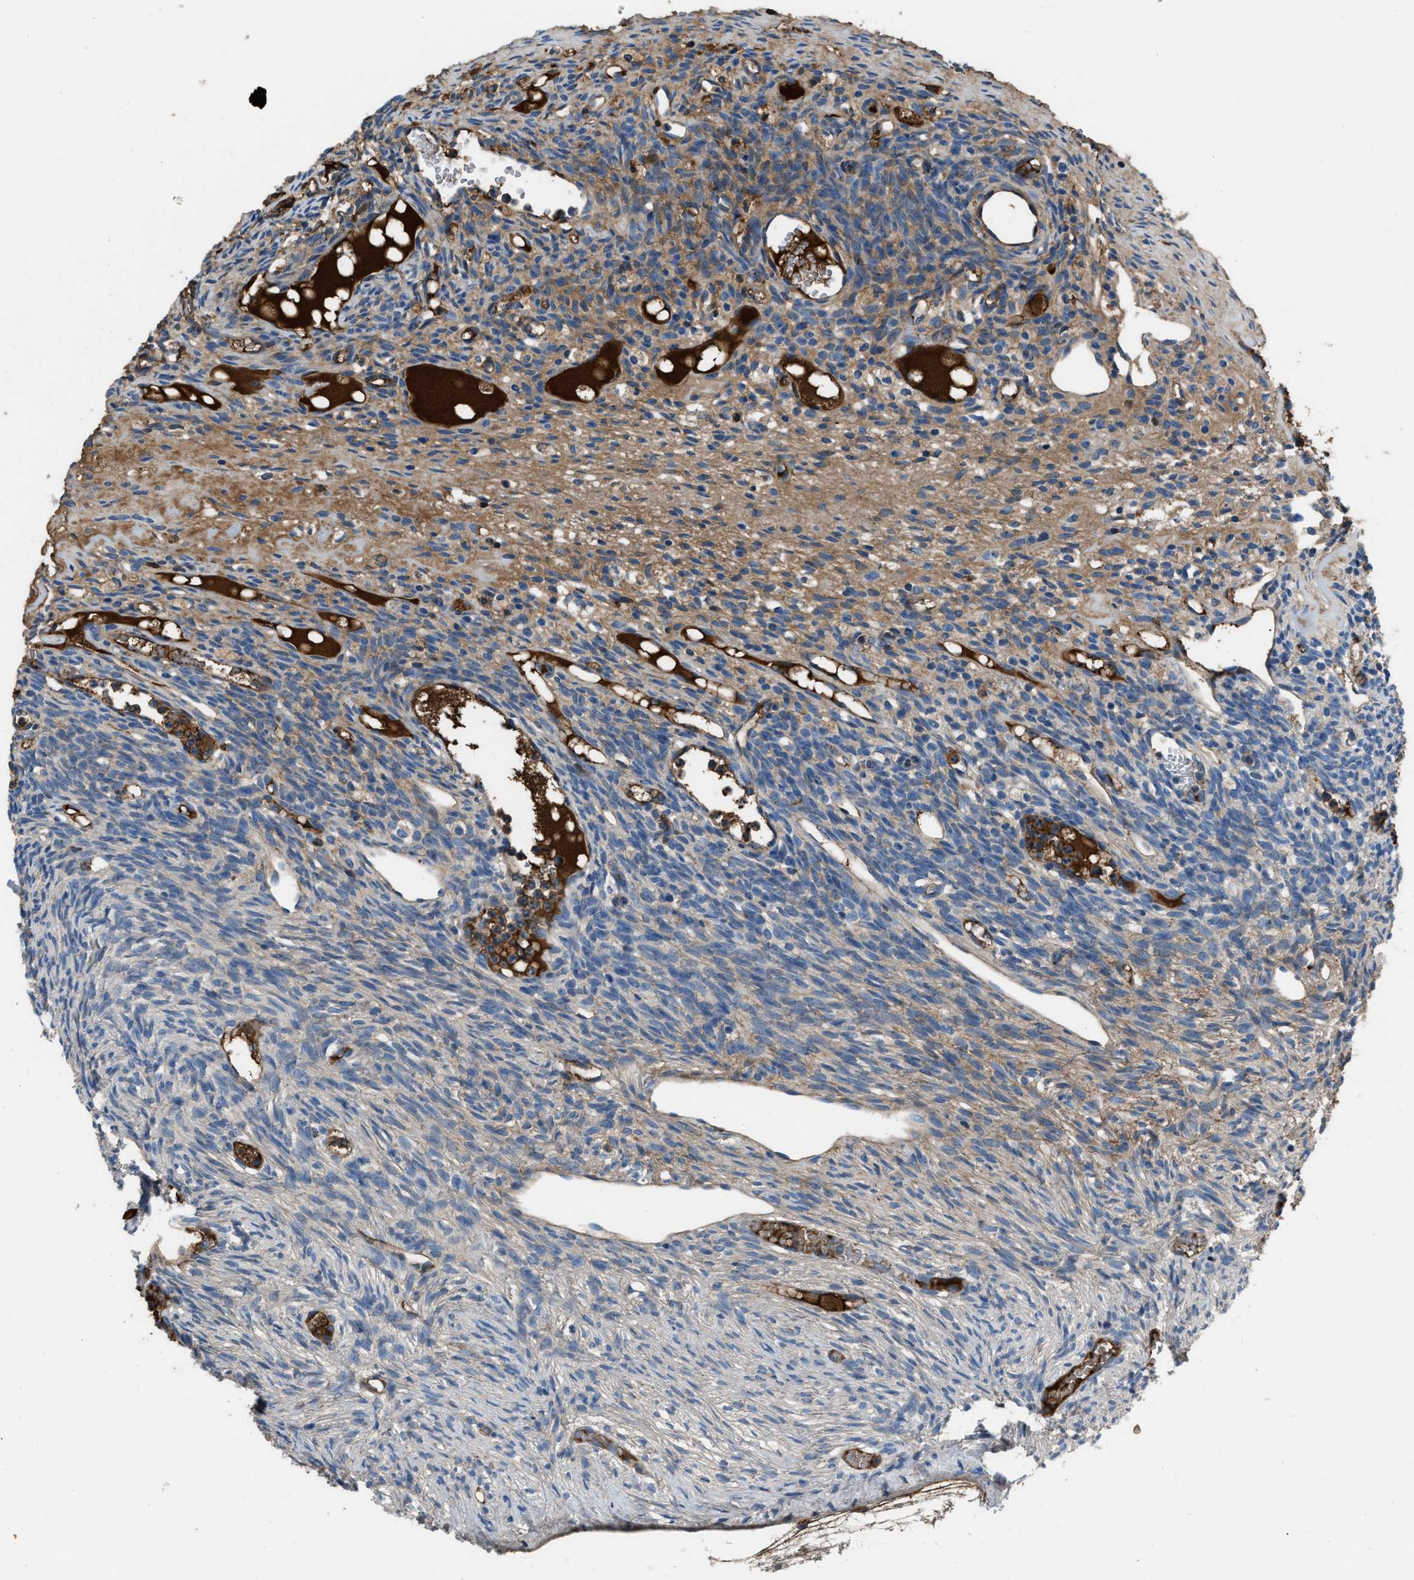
{"staining": {"intensity": "negative", "quantity": "none", "location": "none"}, "tissue": "ovary", "cell_type": "Follicle cells", "image_type": "normal", "snomed": [{"axis": "morphology", "description": "Normal tissue, NOS"}, {"axis": "topography", "description": "Ovary"}], "caption": "The image displays no staining of follicle cells in benign ovary. Brightfield microscopy of immunohistochemistry (IHC) stained with DAB (3,3'-diaminobenzidine) (brown) and hematoxylin (blue), captured at high magnification.", "gene": "STC1", "patient": {"sex": "female", "age": 33}}